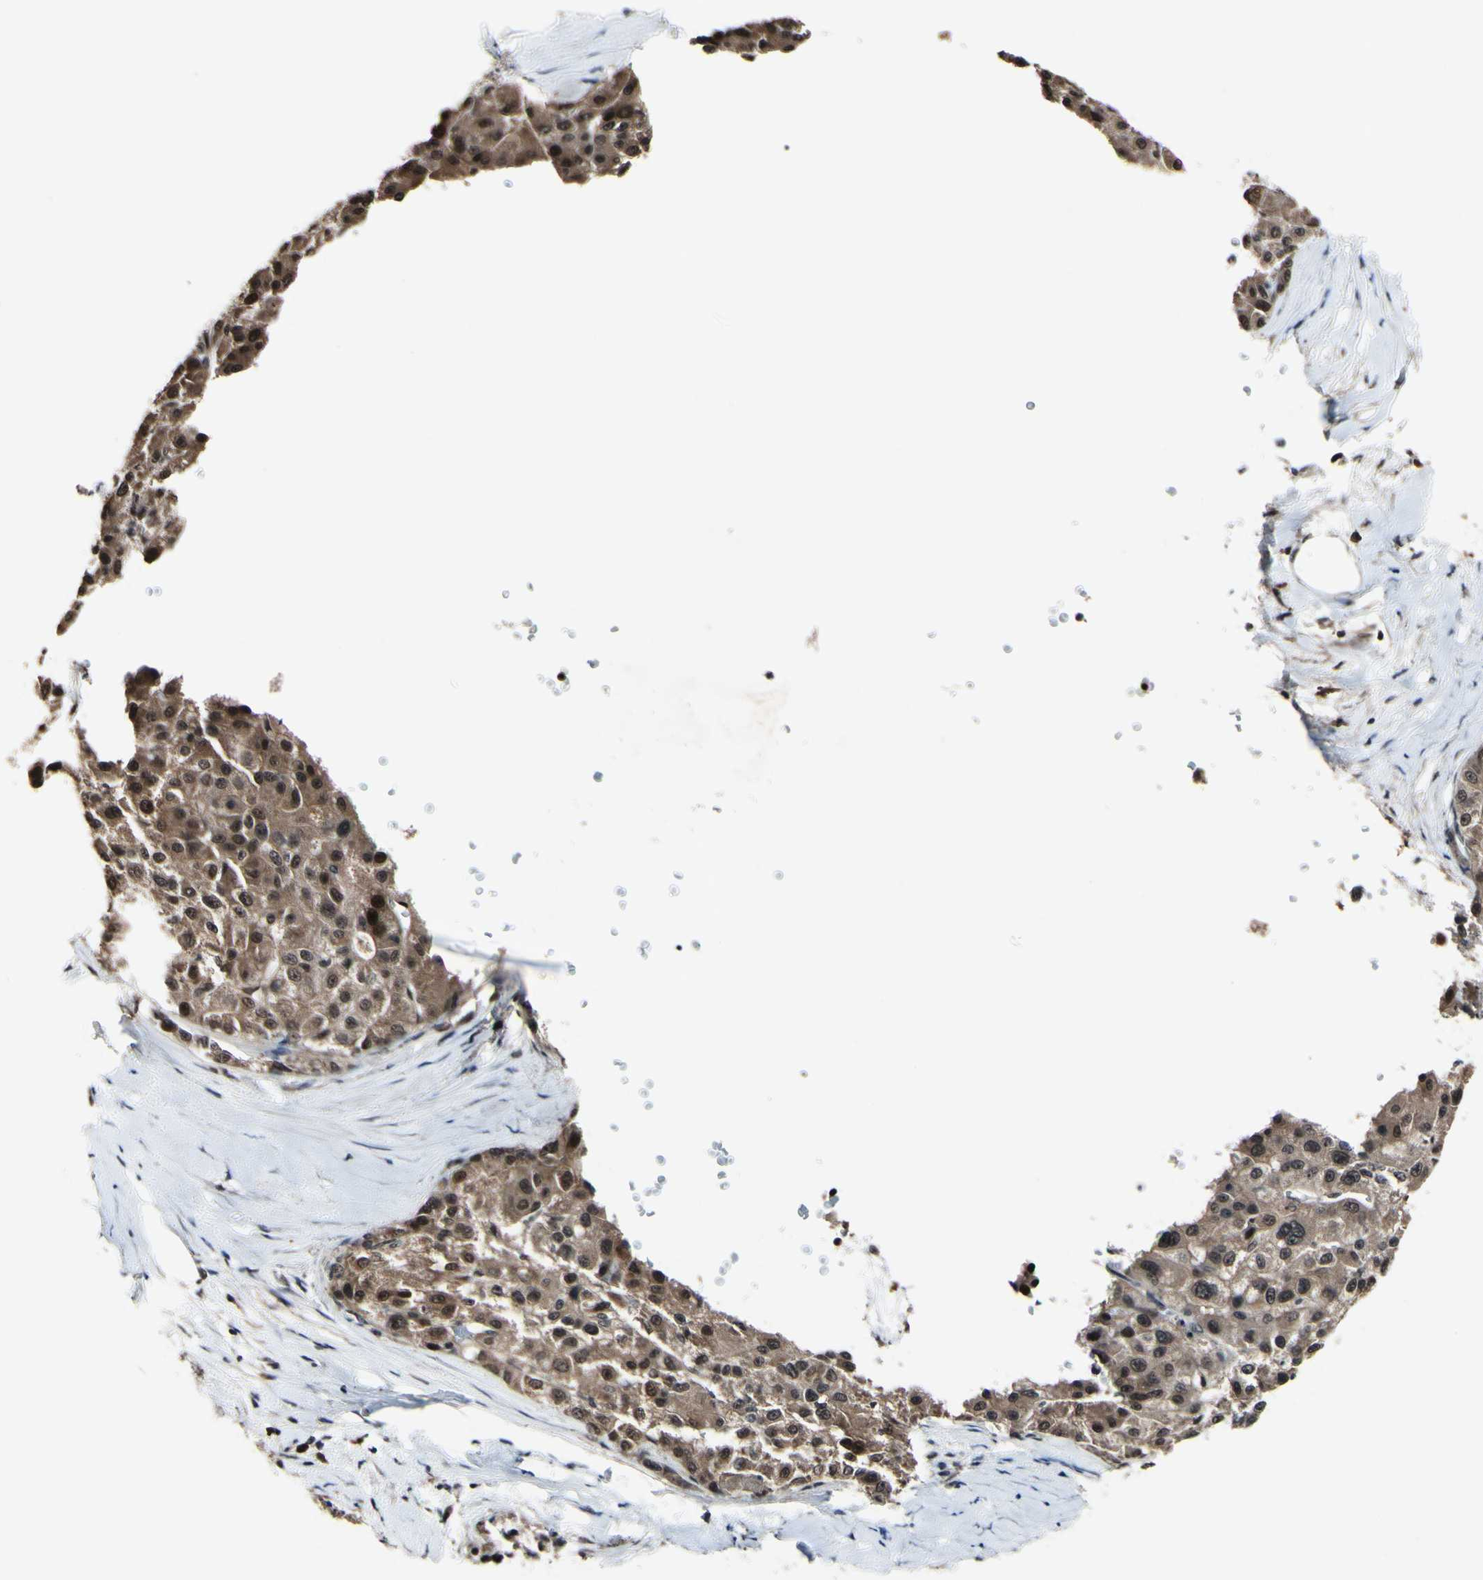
{"staining": {"intensity": "weak", "quantity": ">75%", "location": "cytoplasmic/membranous,nuclear"}, "tissue": "liver cancer", "cell_type": "Tumor cells", "image_type": "cancer", "snomed": [{"axis": "morphology", "description": "Carcinoma, Hepatocellular, NOS"}, {"axis": "topography", "description": "Liver"}], "caption": "A brown stain labels weak cytoplasmic/membranous and nuclear staining of a protein in liver cancer (hepatocellular carcinoma) tumor cells. The protein of interest is stained brown, and the nuclei are stained in blue (DAB (3,3'-diaminobenzidine) IHC with brightfield microscopy, high magnification).", "gene": "PSMD10", "patient": {"sex": "male", "age": 80}}